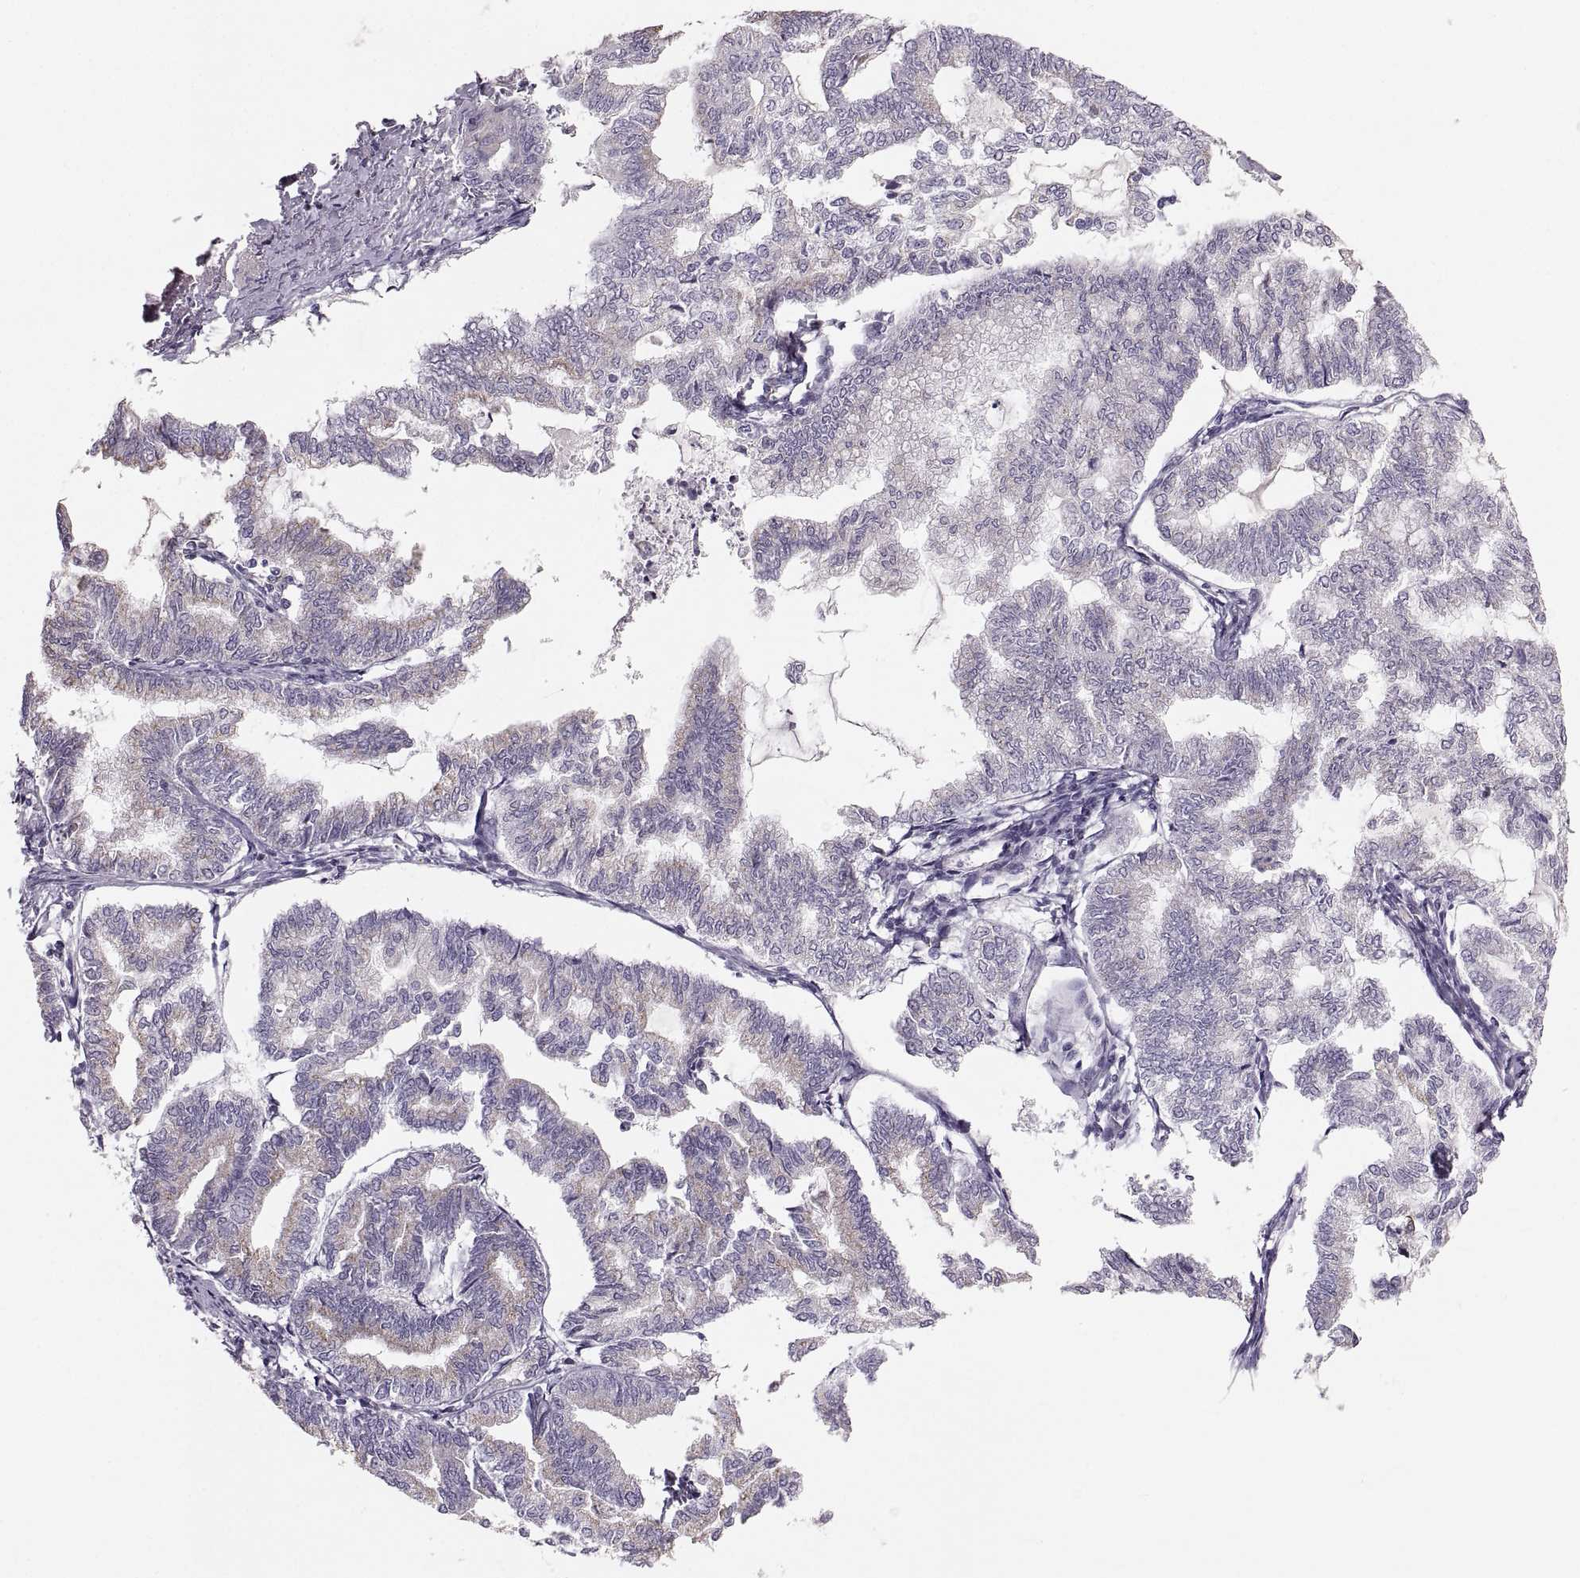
{"staining": {"intensity": "weak", "quantity": "<25%", "location": "cytoplasmic/membranous"}, "tissue": "endometrial cancer", "cell_type": "Tumor cells", "image_type": "cancer", "snomed": [{"axis": "morphology", "description": "Adenocarcinoma, NOS"}, {"axis": "topography", "description": "Endometrium"}], "caption": "Immunohistochemistry (IHC) of endometrial adenocarcinoma reveals no expression in tumor cells.", "gene": "RUNDC3A", "patient": {"sex": "female", "age": 79}}